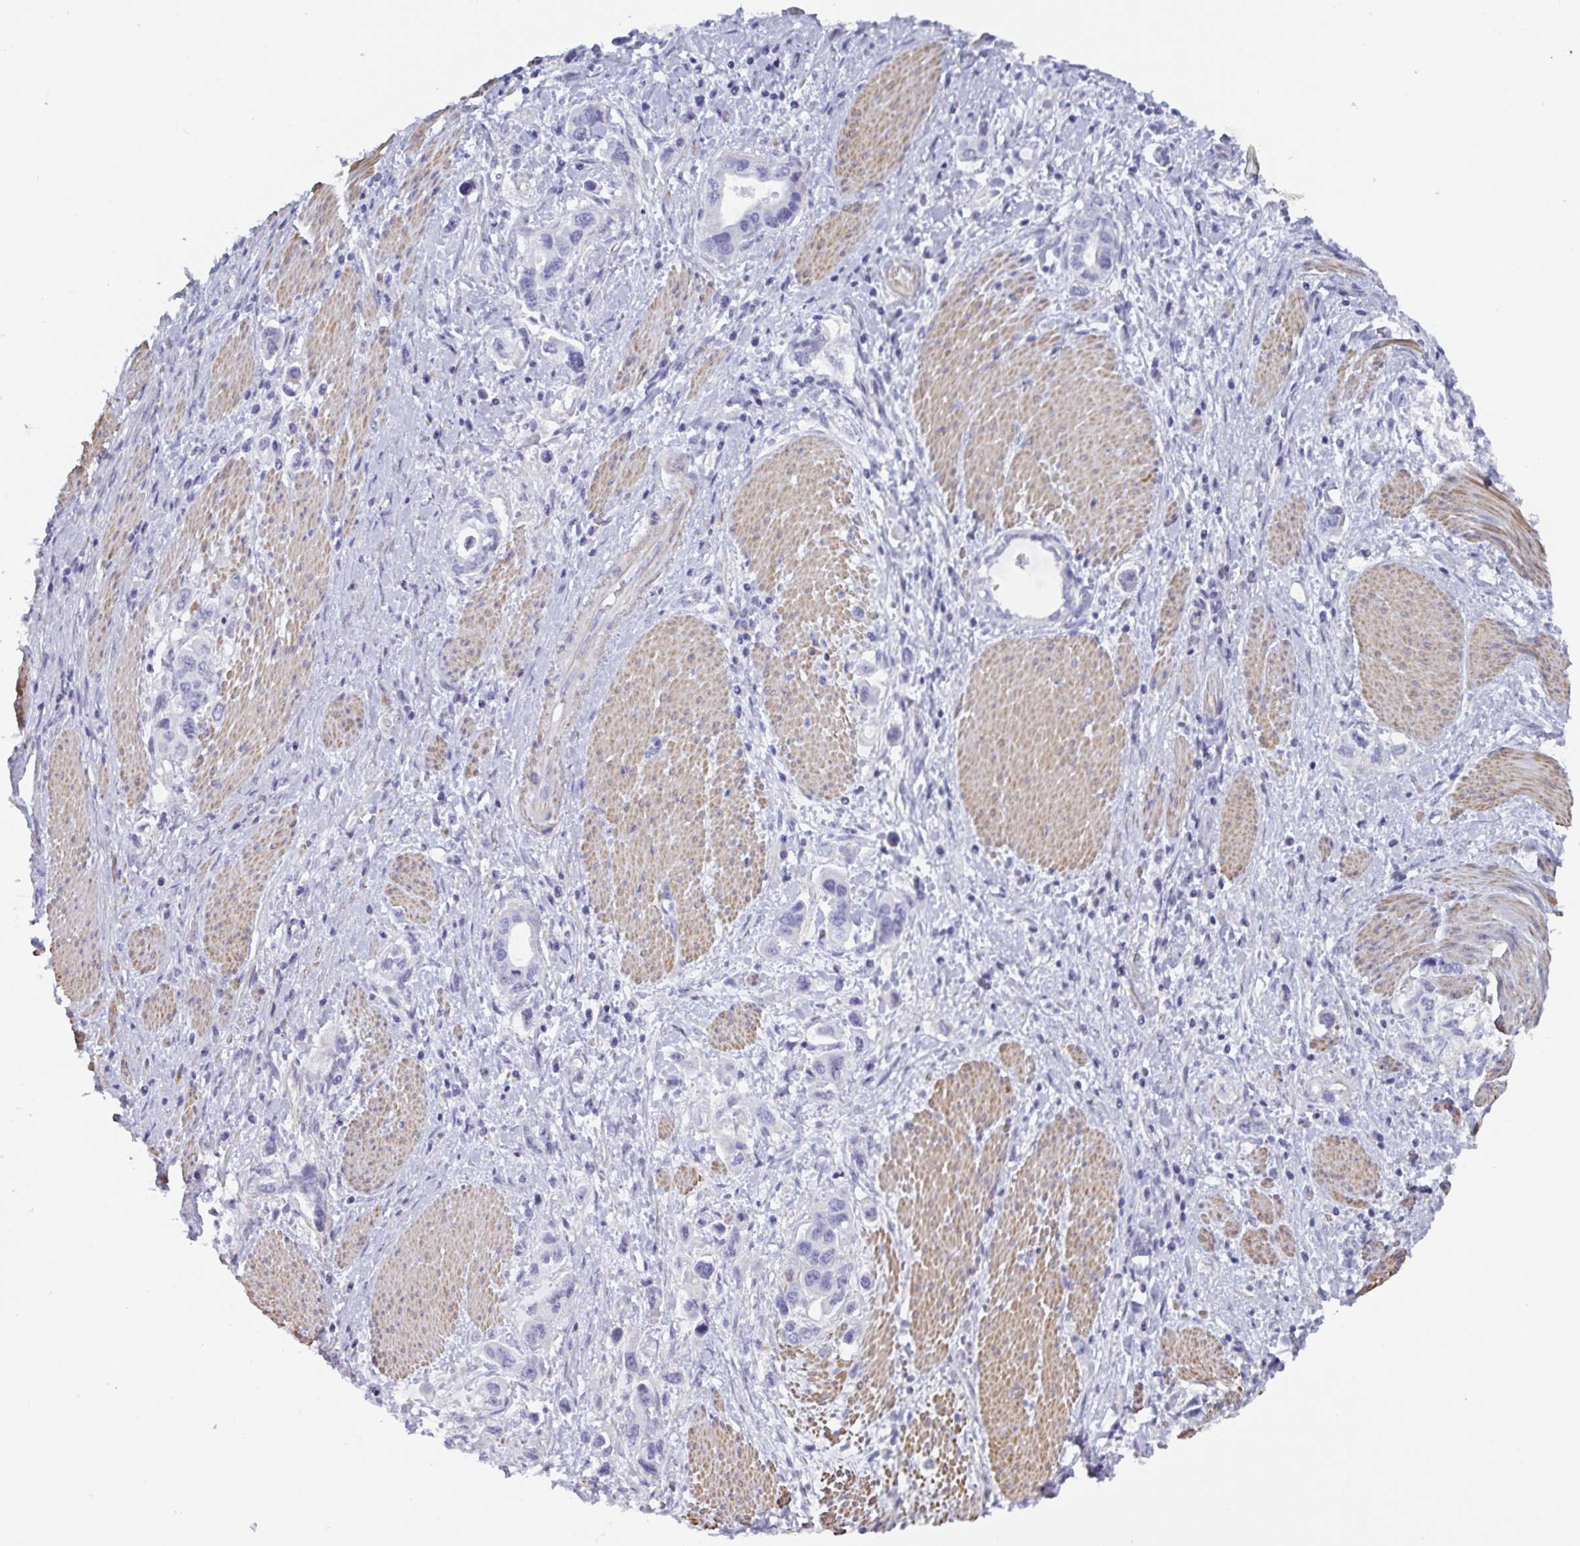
{"staining": {"intensity": "negative", "quantity": "none", "location": "none"}, "tissue": "stomach cancer", "cell_type": "Tumor cells", "image_type": "cancer", "snomed": [{"axis": "morphology", "description": "Adenocarcinoma, NOS"}, {"axis": "topography", "description": "Stomach, lower"}], "caption": "This is an immunohistochemistry histopathology image of stomach cancer (adenocarcinoma). There is no expression in tumor cells.", "gene": "OR5P3", "patient": {"sex": "female", "age": 93}}